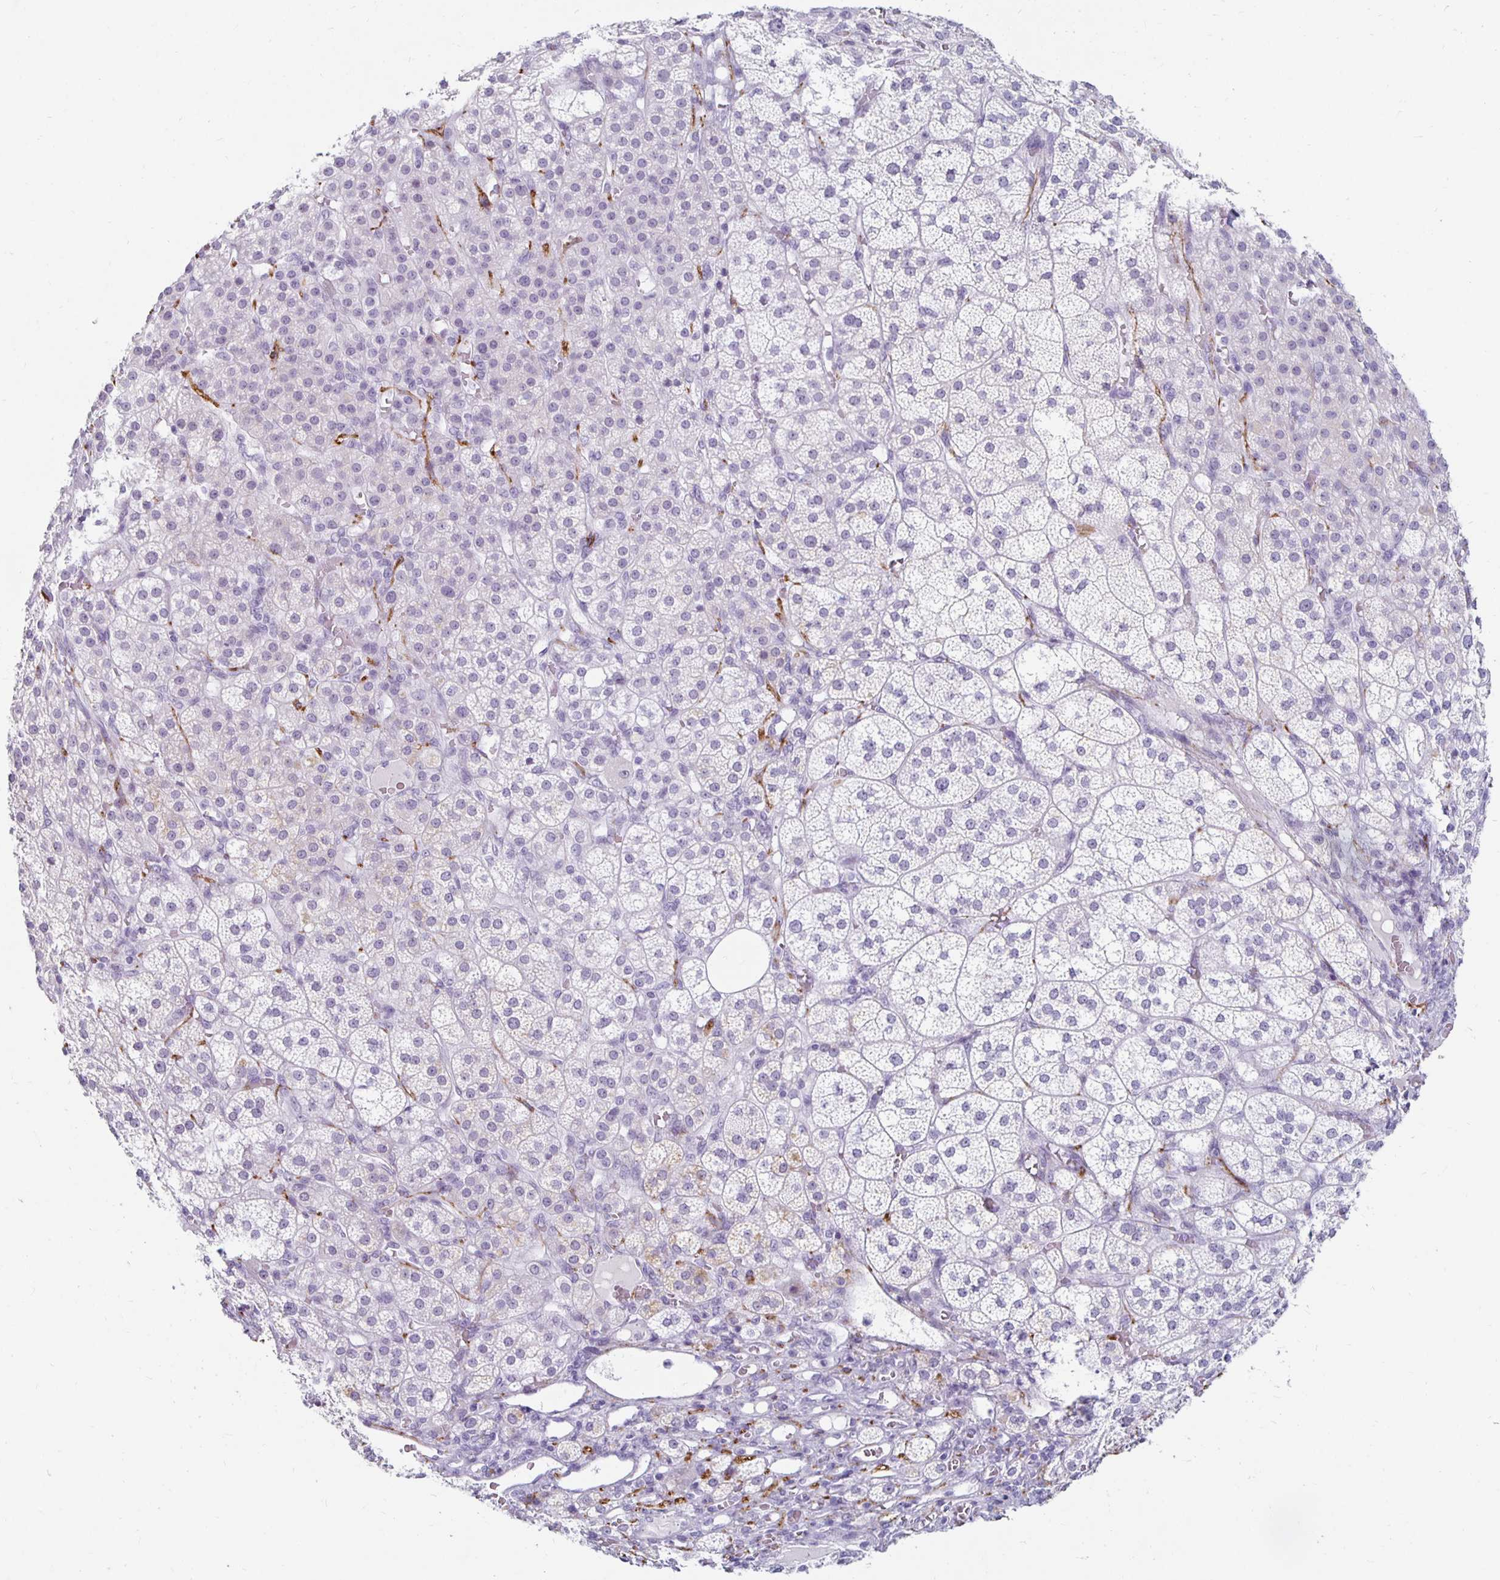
{"staining": {"intensity": "negative", "quantity": "none", "location": "none"}, "tissue": "adrenal gland", "cell_type": "Glandular cells", "image_type": "normal", "snomed": [{"axis": "morphology", "description": "Normal tissue, NOS"}, {"axis": "topography", "description": "Adrenal gland"}], "caption": "Protein analysis of normal adrenal gland displays no significant expression in glandular cells.", "gene": "KCNQ2", "patient": {"sex": "female", "age": 60}}